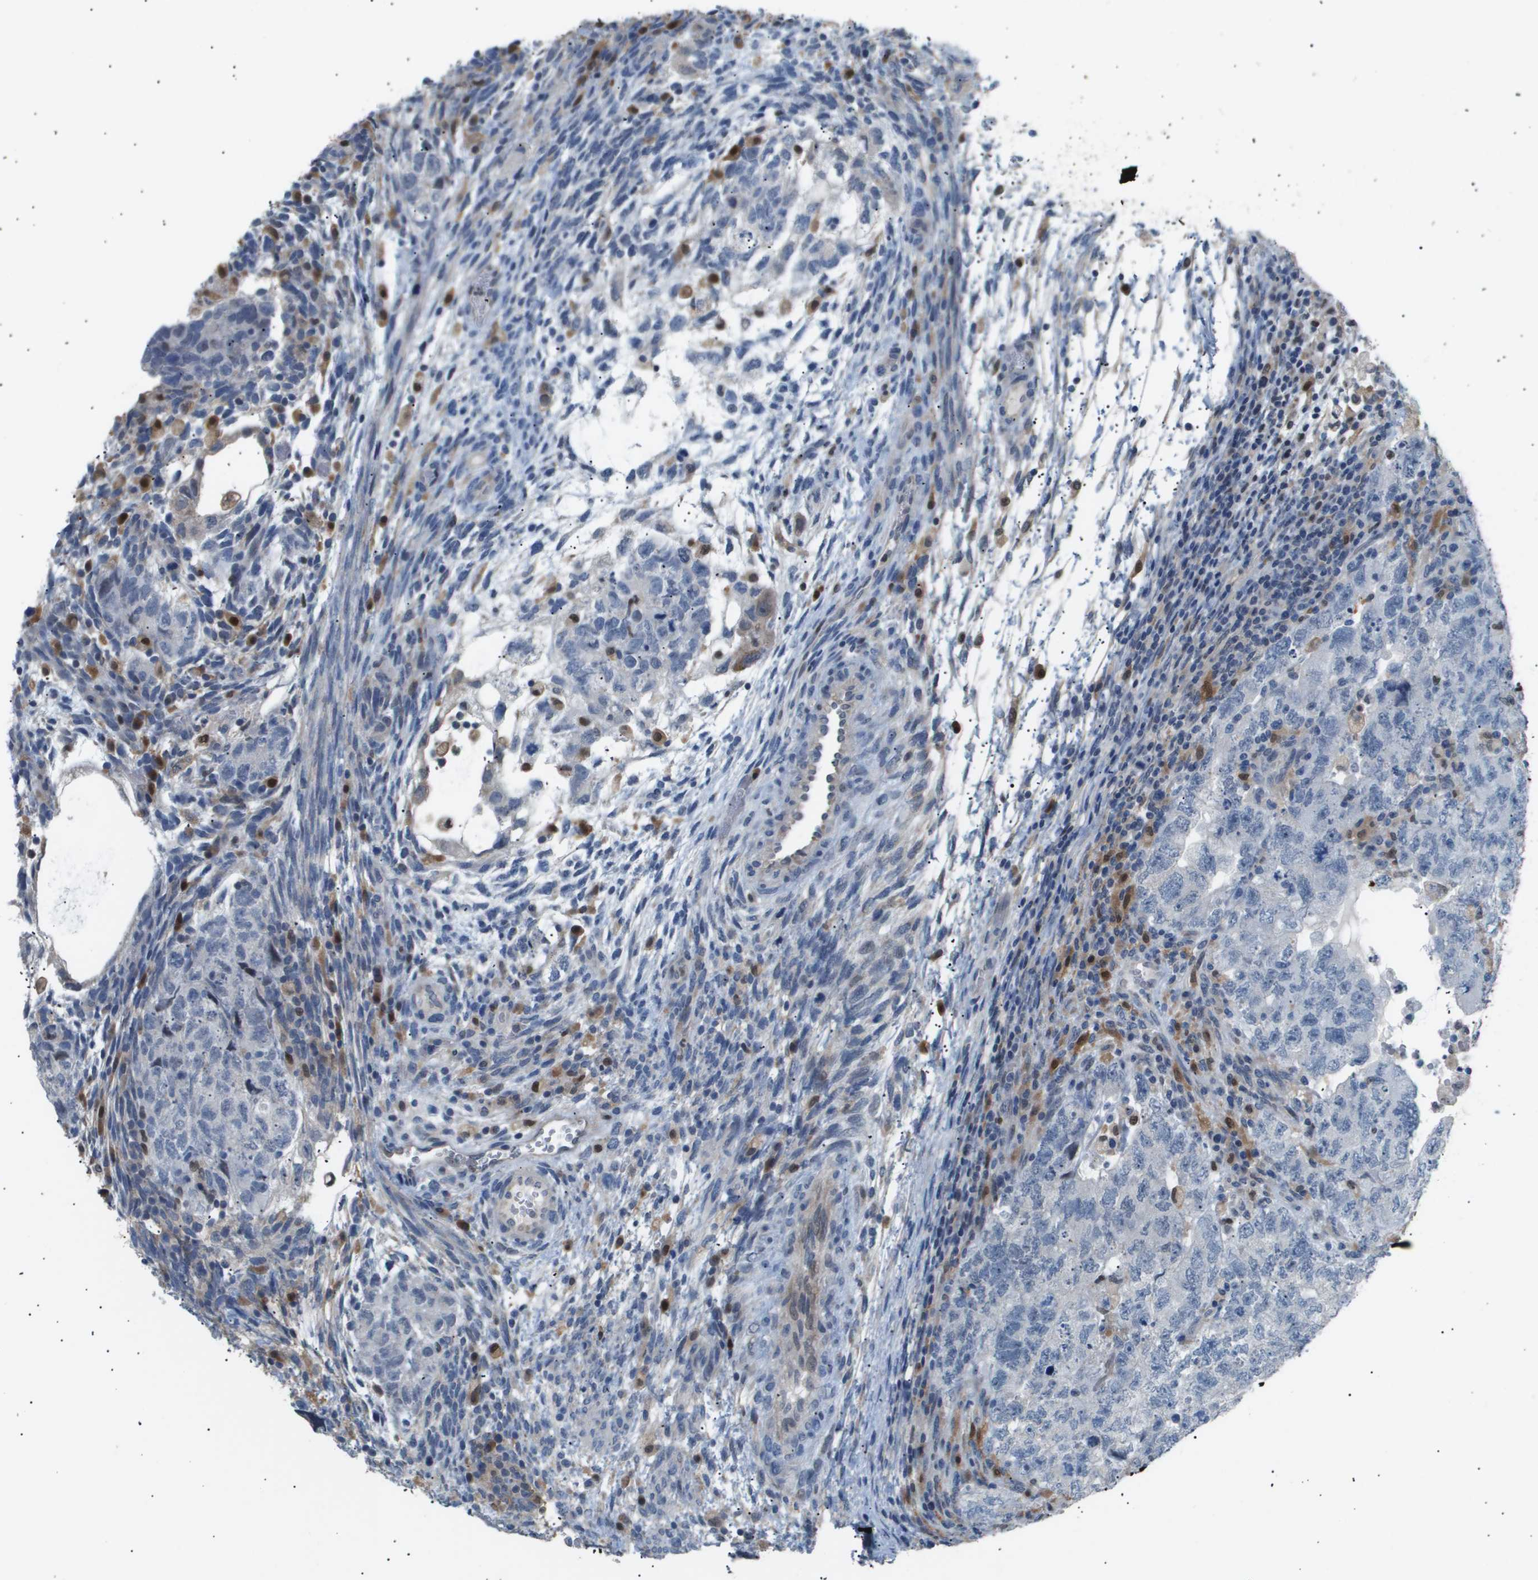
{"staining": {"intensity": "negative", "quantity": "none", "location": "none"}, "tissue": "testis cancer", "cell_type": "Tumor cells", "image_type": "cancer", "snomed": [{"axis": "morphology", "description": "Carcinoma, Embryonal, NOS"}, {"axis": "topography", "description": "Testis"}], "caption": "Immunohistochemistry (IHC) of human testis embryonal carcinoma reveals no positivity in tumor cells.", "gene": "AKR1A1", "patient": {"sex": "male", "age": 36}}